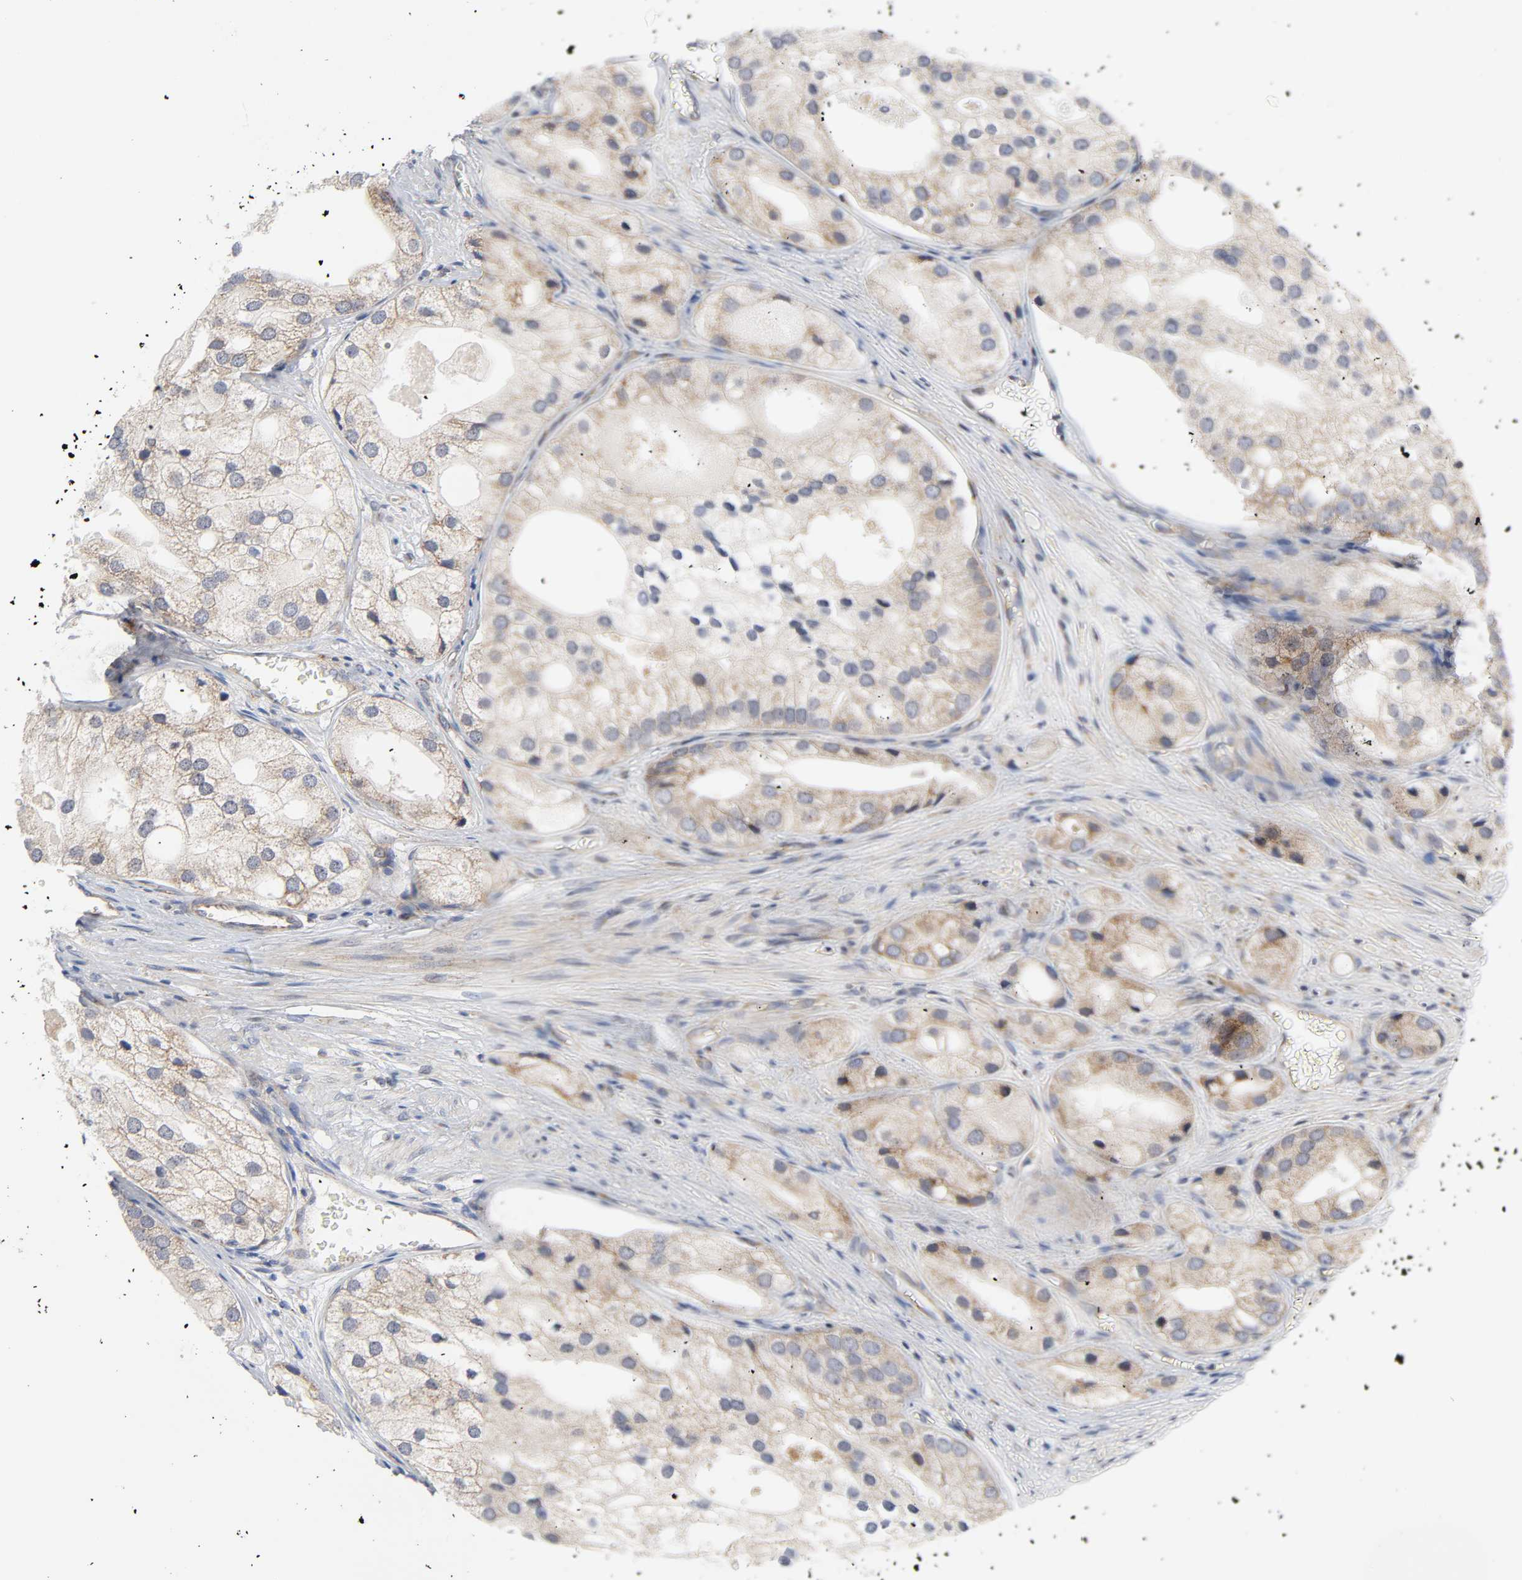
{"staining": {"intensity": "moderate", "quantity": ">75%", "location": "cytoplasmic/membranous"}, "tissue": "prostate cancer", "cell_type": "Tumor cells", "image_type": "cancer", "snomed": [{"axis": "morphology", "description": "Adenocarcinoma, Low grade"}, {"axis": "topography", "description": "Prostate"}], "caption": "A brown stain shows moderate cytoplasmic/membranous expression of a protein in adenocarcinoma (low-grade) (prostate) tumor cells. Using DAB (3,3'-diaminobenzidine) (brown) and hematoxylin (blue) stains, captured at high magnification using brightfield microscopy.", "gene": "BAX", "patient": {"sex": "male", "age": 69}}